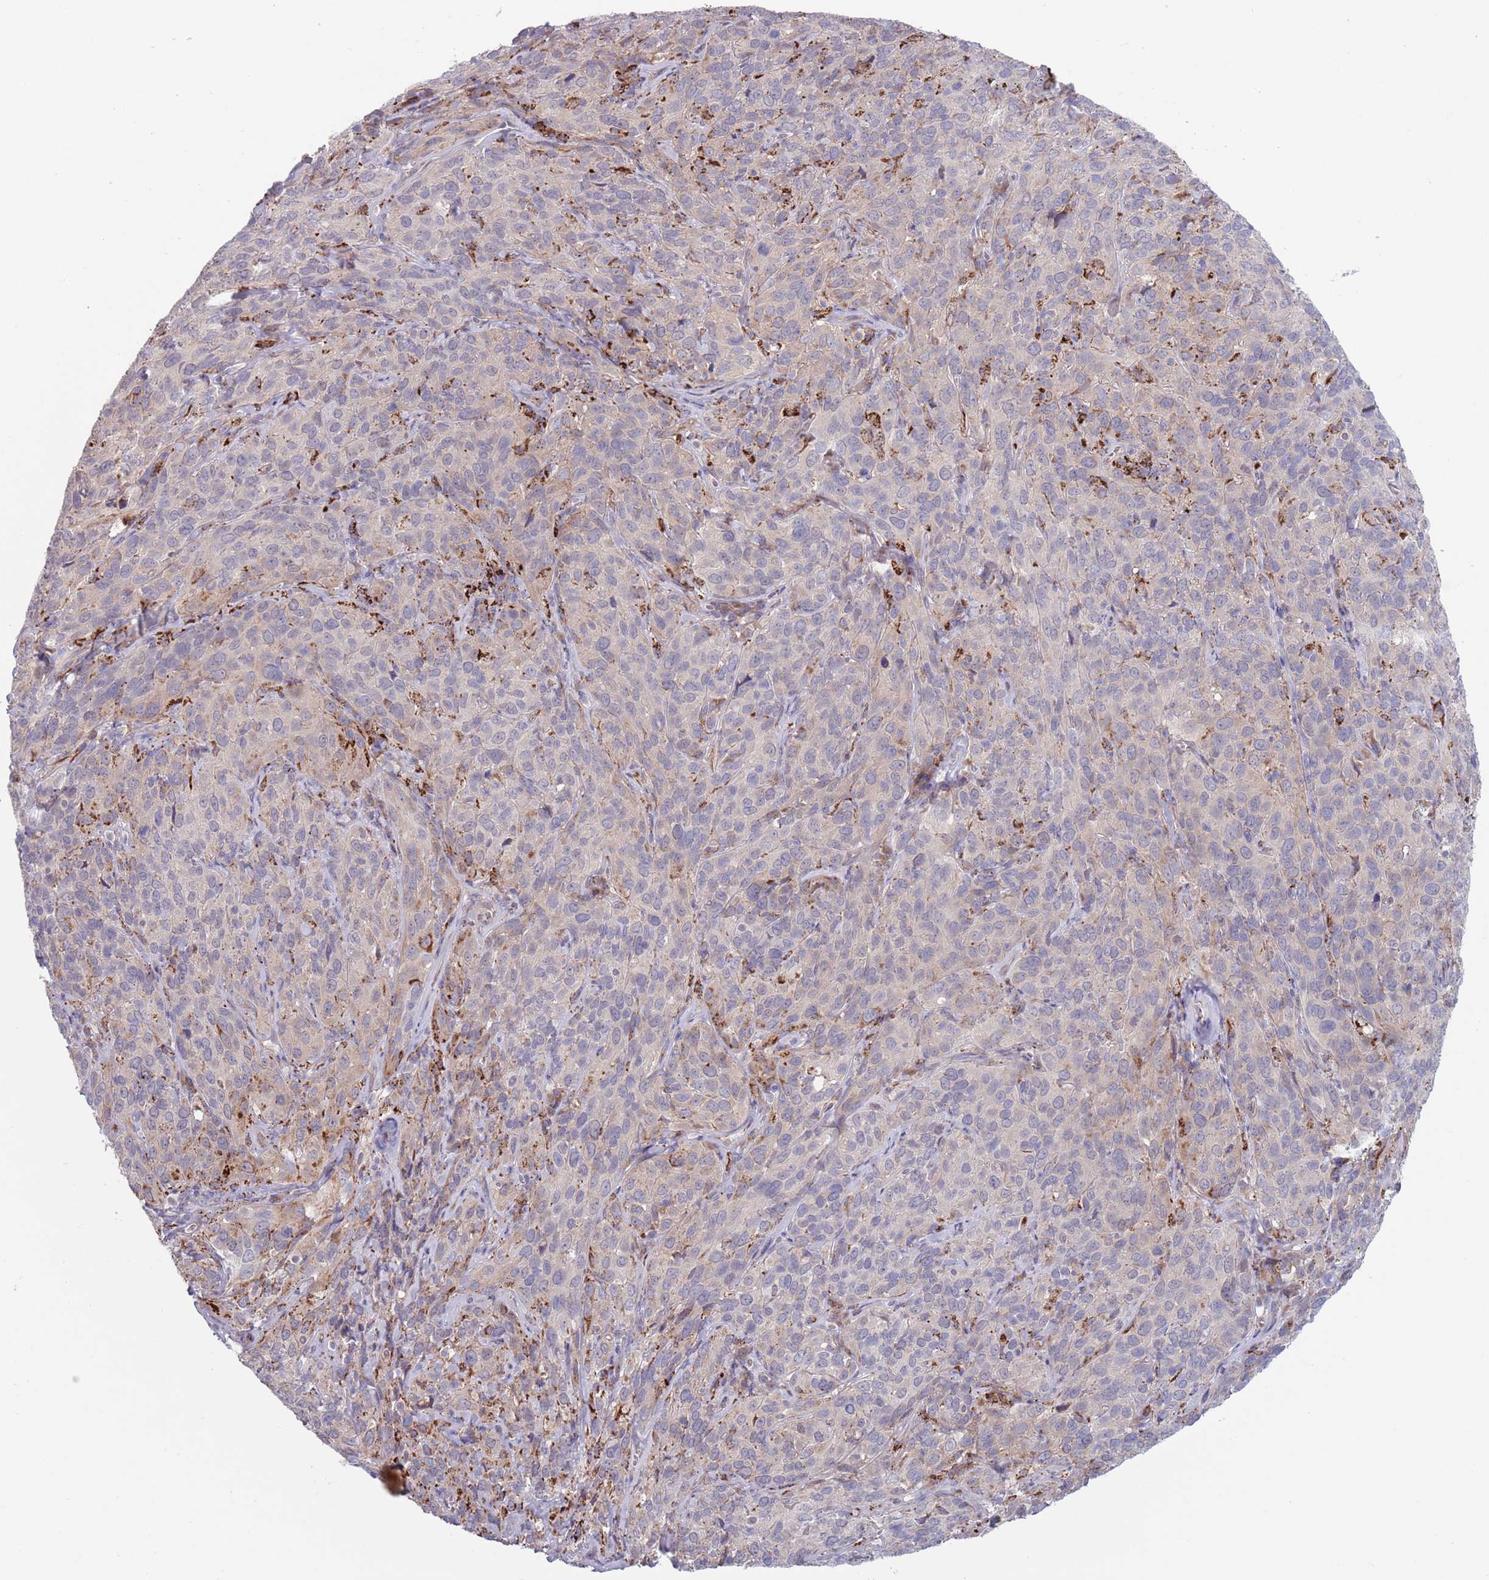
{"staining": {"intensity": "weak", "quantity": "<25%", "location": "nuclear"}, "tissue": "cervical cancer", "cell_type": "Tumor cells", "image_type": "cancer", "snomed": [{"axis": "morphology", "description": "Squamous cell carcinoma, NOS"}, {"axis": "topography", "description": "Cervix"}], "caption": "The micrograph reveals no staining of tumor cells in cervical cancer (squamous cell carcinoma).", "gene": "TYW1", "patient": {"sex": "female", "age": 51}}